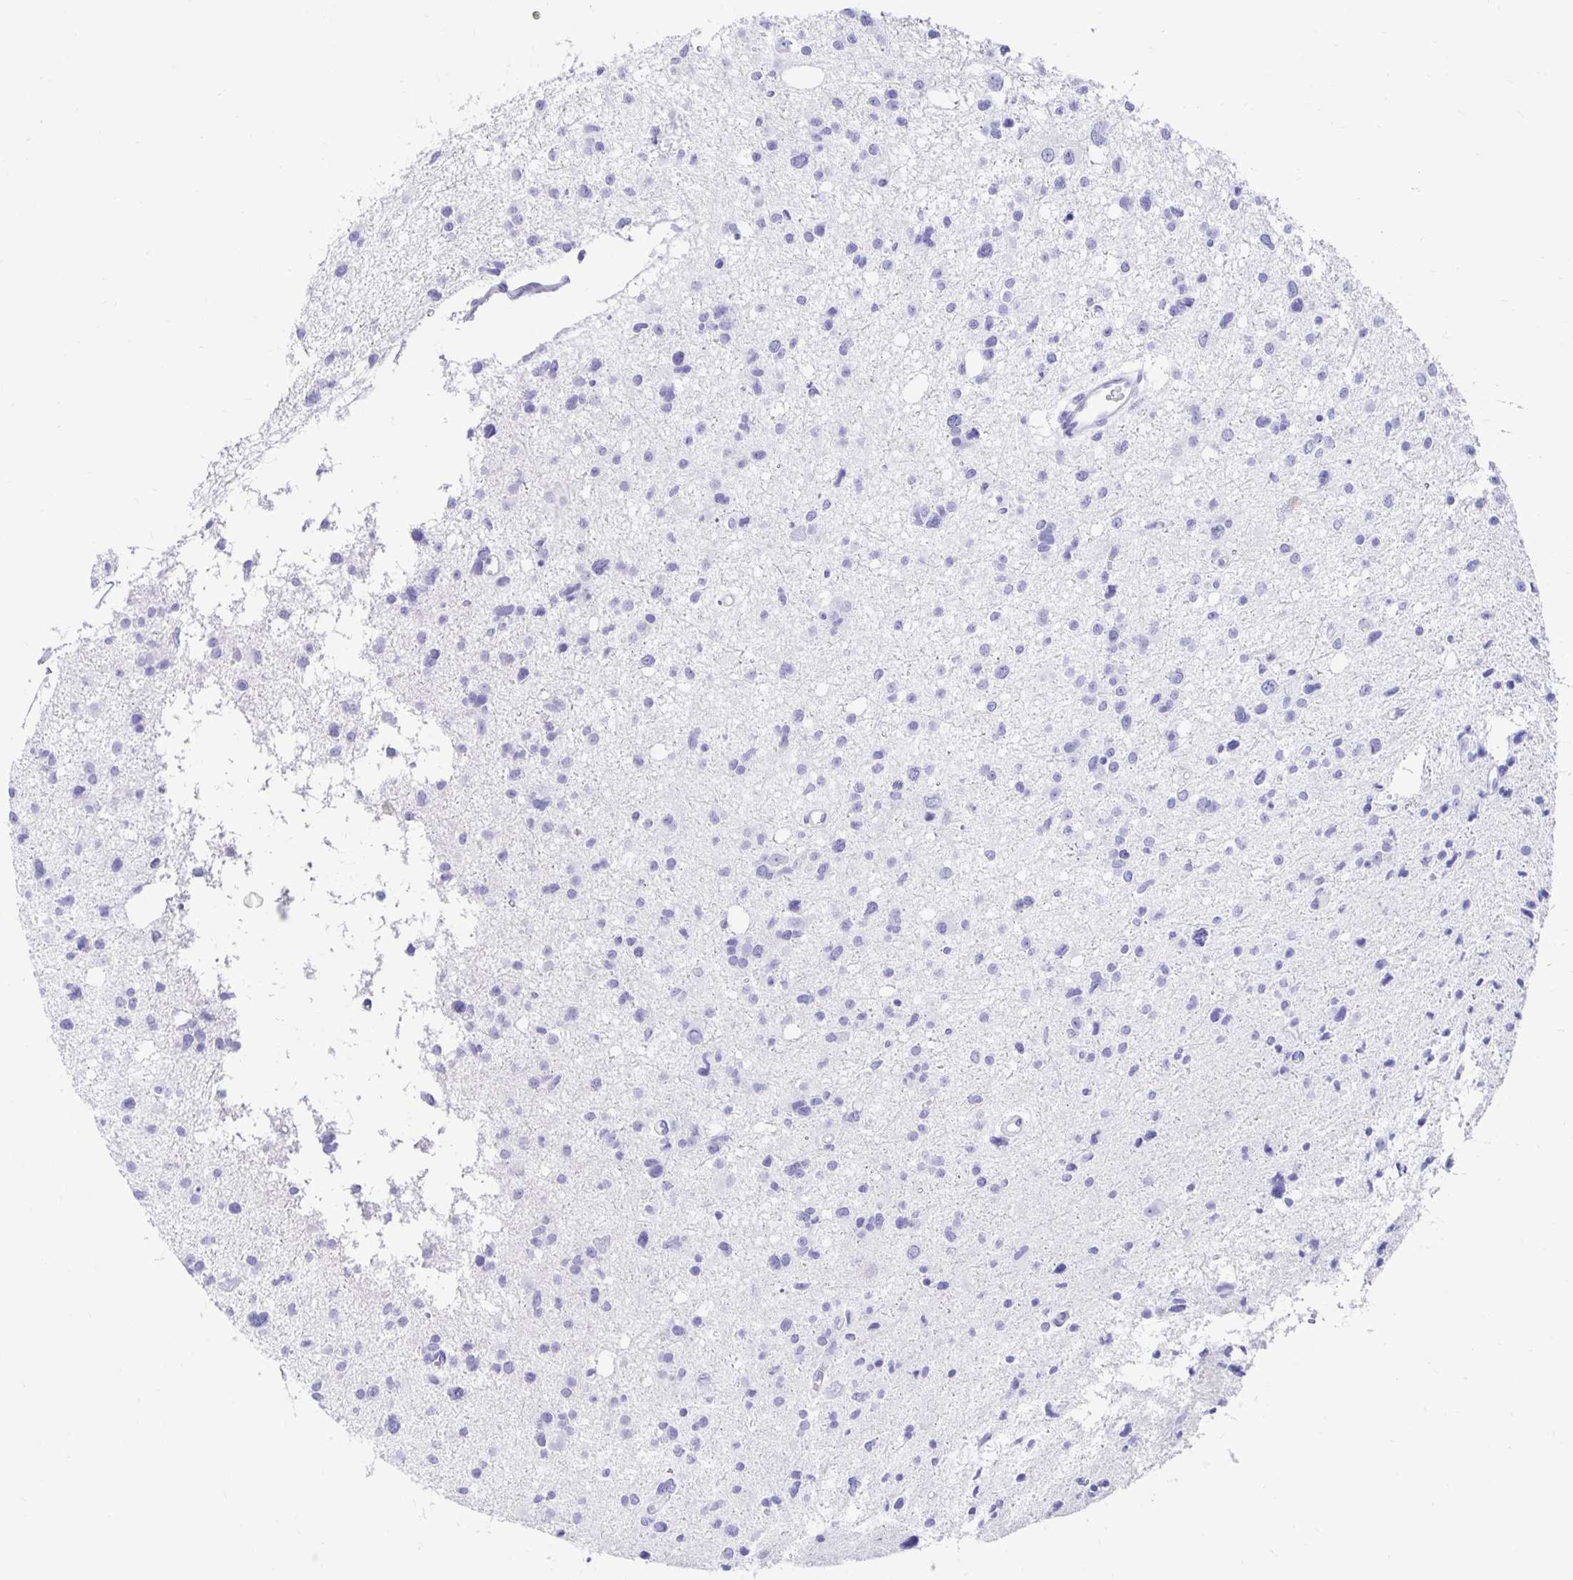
{"staining": {"intensity": "negative", "quantity": "none", "location": "none"}, "tissue": "glioma", "cell_type": "Tumor cells", "image_type": "cancer", "snomed": [{"axis": "morphology", "description": "Glioma, malignant, High grade"}, {"axis": "topography", "description": "Brain"}], "caption": "Immunohistochemistry (IHC) photomicrograph of neoplastic tissue: high-grade glioma (malignant) stained with DAB (3,3'-diaminobenzidine) shows no significant protein staining in tumor cells.", "gene": "CA9", "patient": {"sex": "male", "age": 23}}